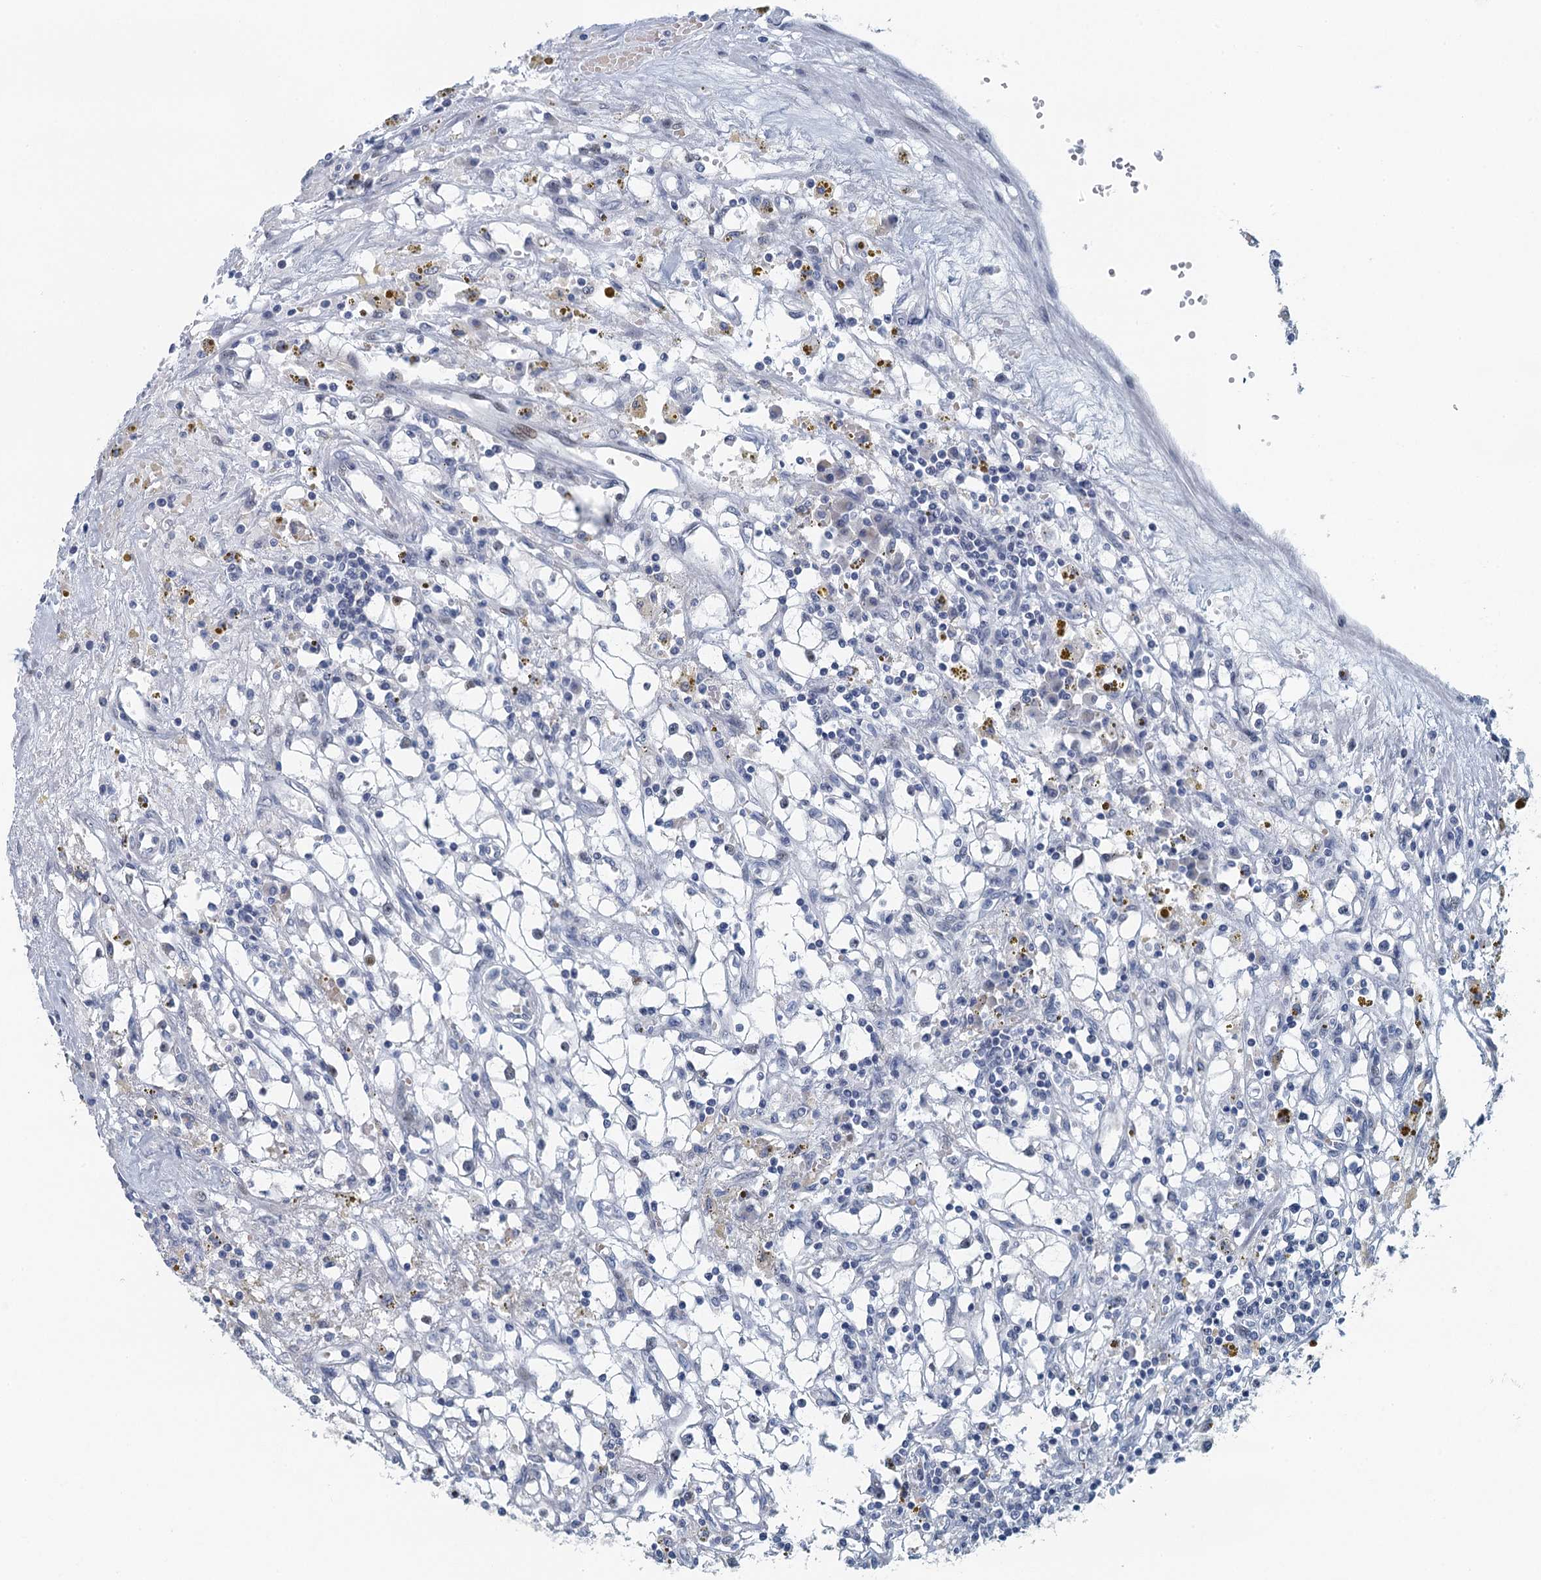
{"staining": {"intensity": "negative", "quantity": "none", "location": "none"}, "tissue": "renal cancer", "cell_type": "Tumor cells", "image_type": "cancer", "snomed": [{"axis": "morphology", "description": "Adenocarcinoma, NOS"}, {"axis": "topography", "description": "Kidney"}], "caption": "DAB immunohistochemical staining of human adenocarcinoma (renal) displays no significant positivity in tumor cells. The staining was performed using DAB to visualize the protein expression in brown, while the nuclei were stained in blue with hematoxylin (Magnification: 20x).", "gene": "TTLL9", "patient": {"sex": "male", "age": 56}}